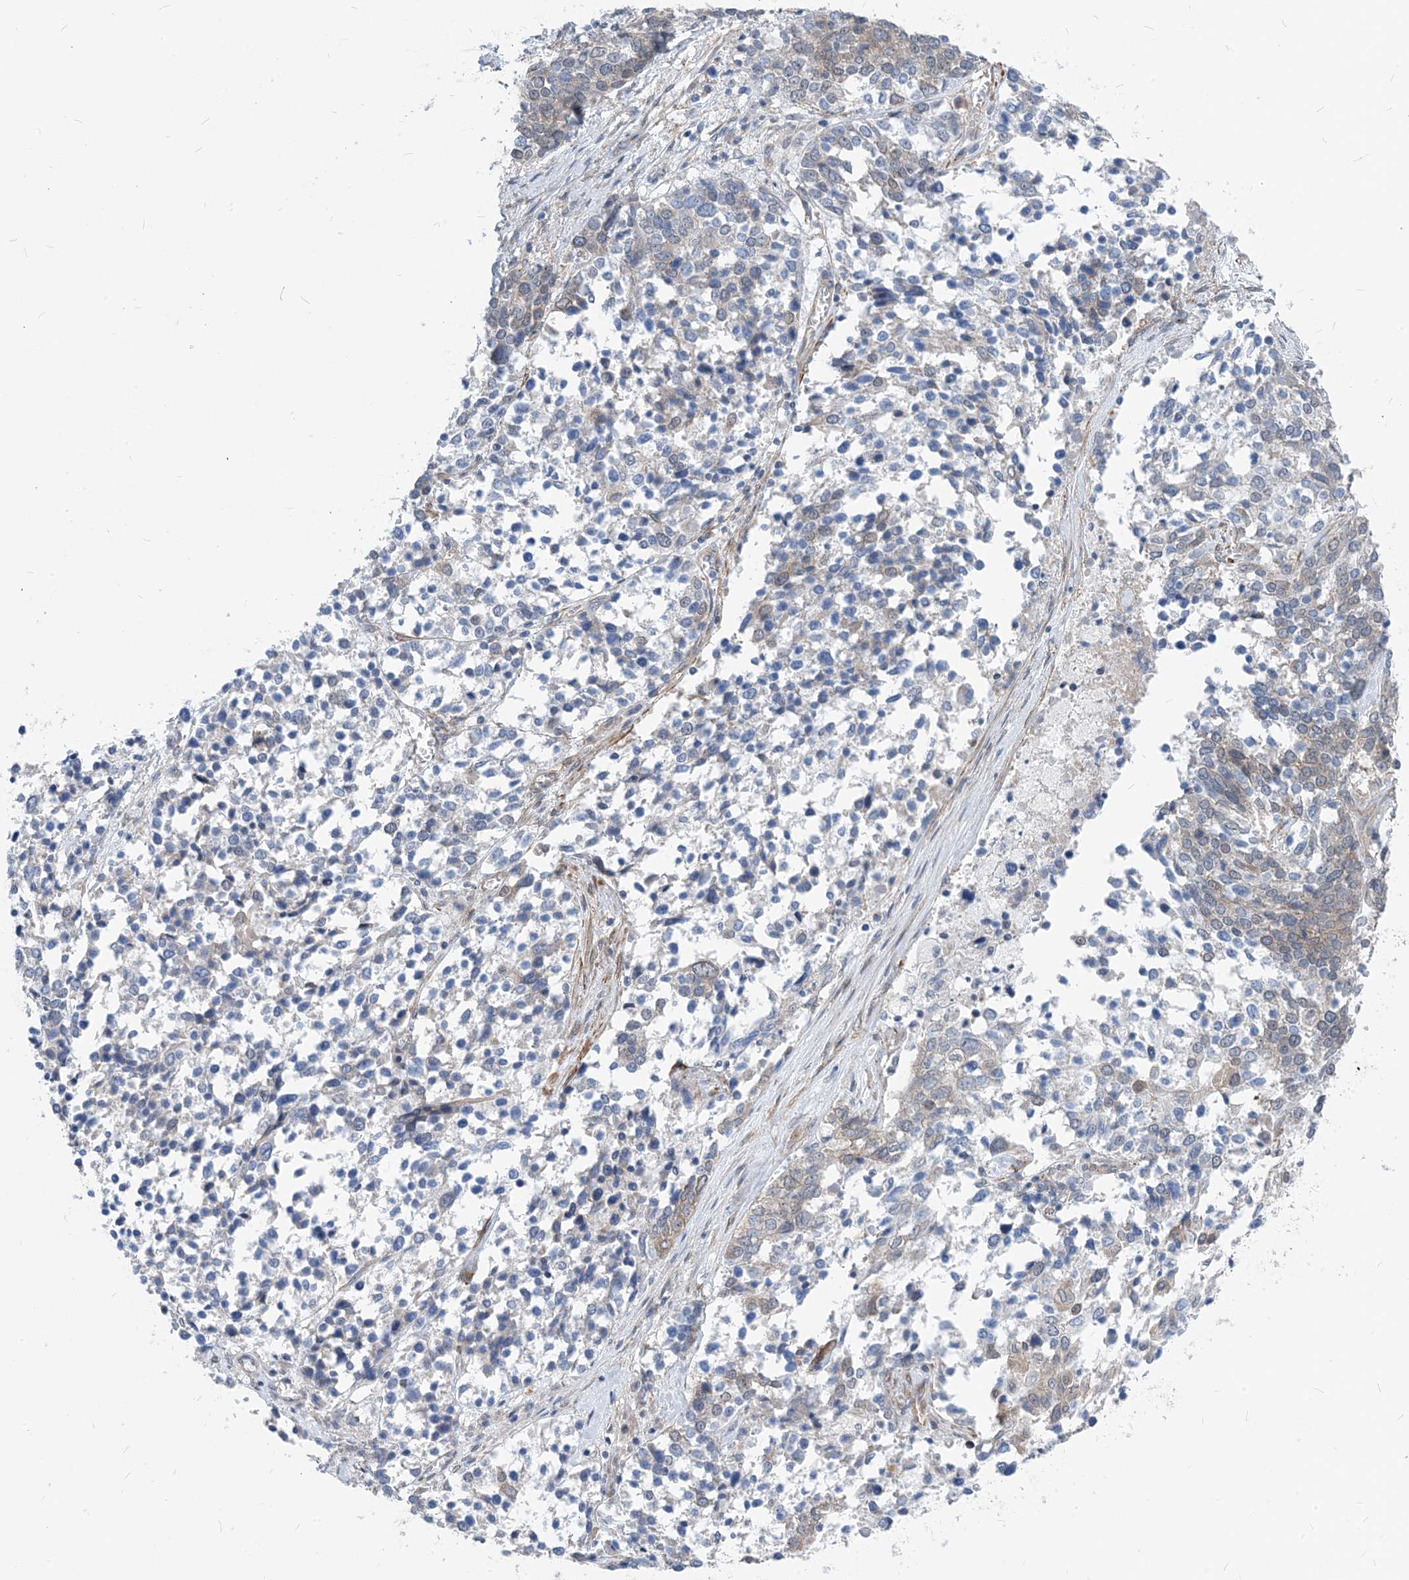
{"staining": {"intensity": "weak", "quantity": "25%-75%", "location": "cytoplasmic/membranous"}, "tissue": "ovarian cancer", "cell_type": "Tumor cells", "image_type": "cancer", "snomed": [{"axis": "morphology", "description": "Cystadenocarcinoma, serous, NOS"}, {"axis": "topography", "description": "Ovary"}], "caption": "IHC (DAB (3,3'-diaminobenzidine)) staining of human serous cystadenocarcinoma (ovarian) shows weak cytoplasmic/membranous protein positivity in about 25%-75% of tumor cells.", "gene": "PLEKHA3", "patient": {"sex": "female", "age": 44}}